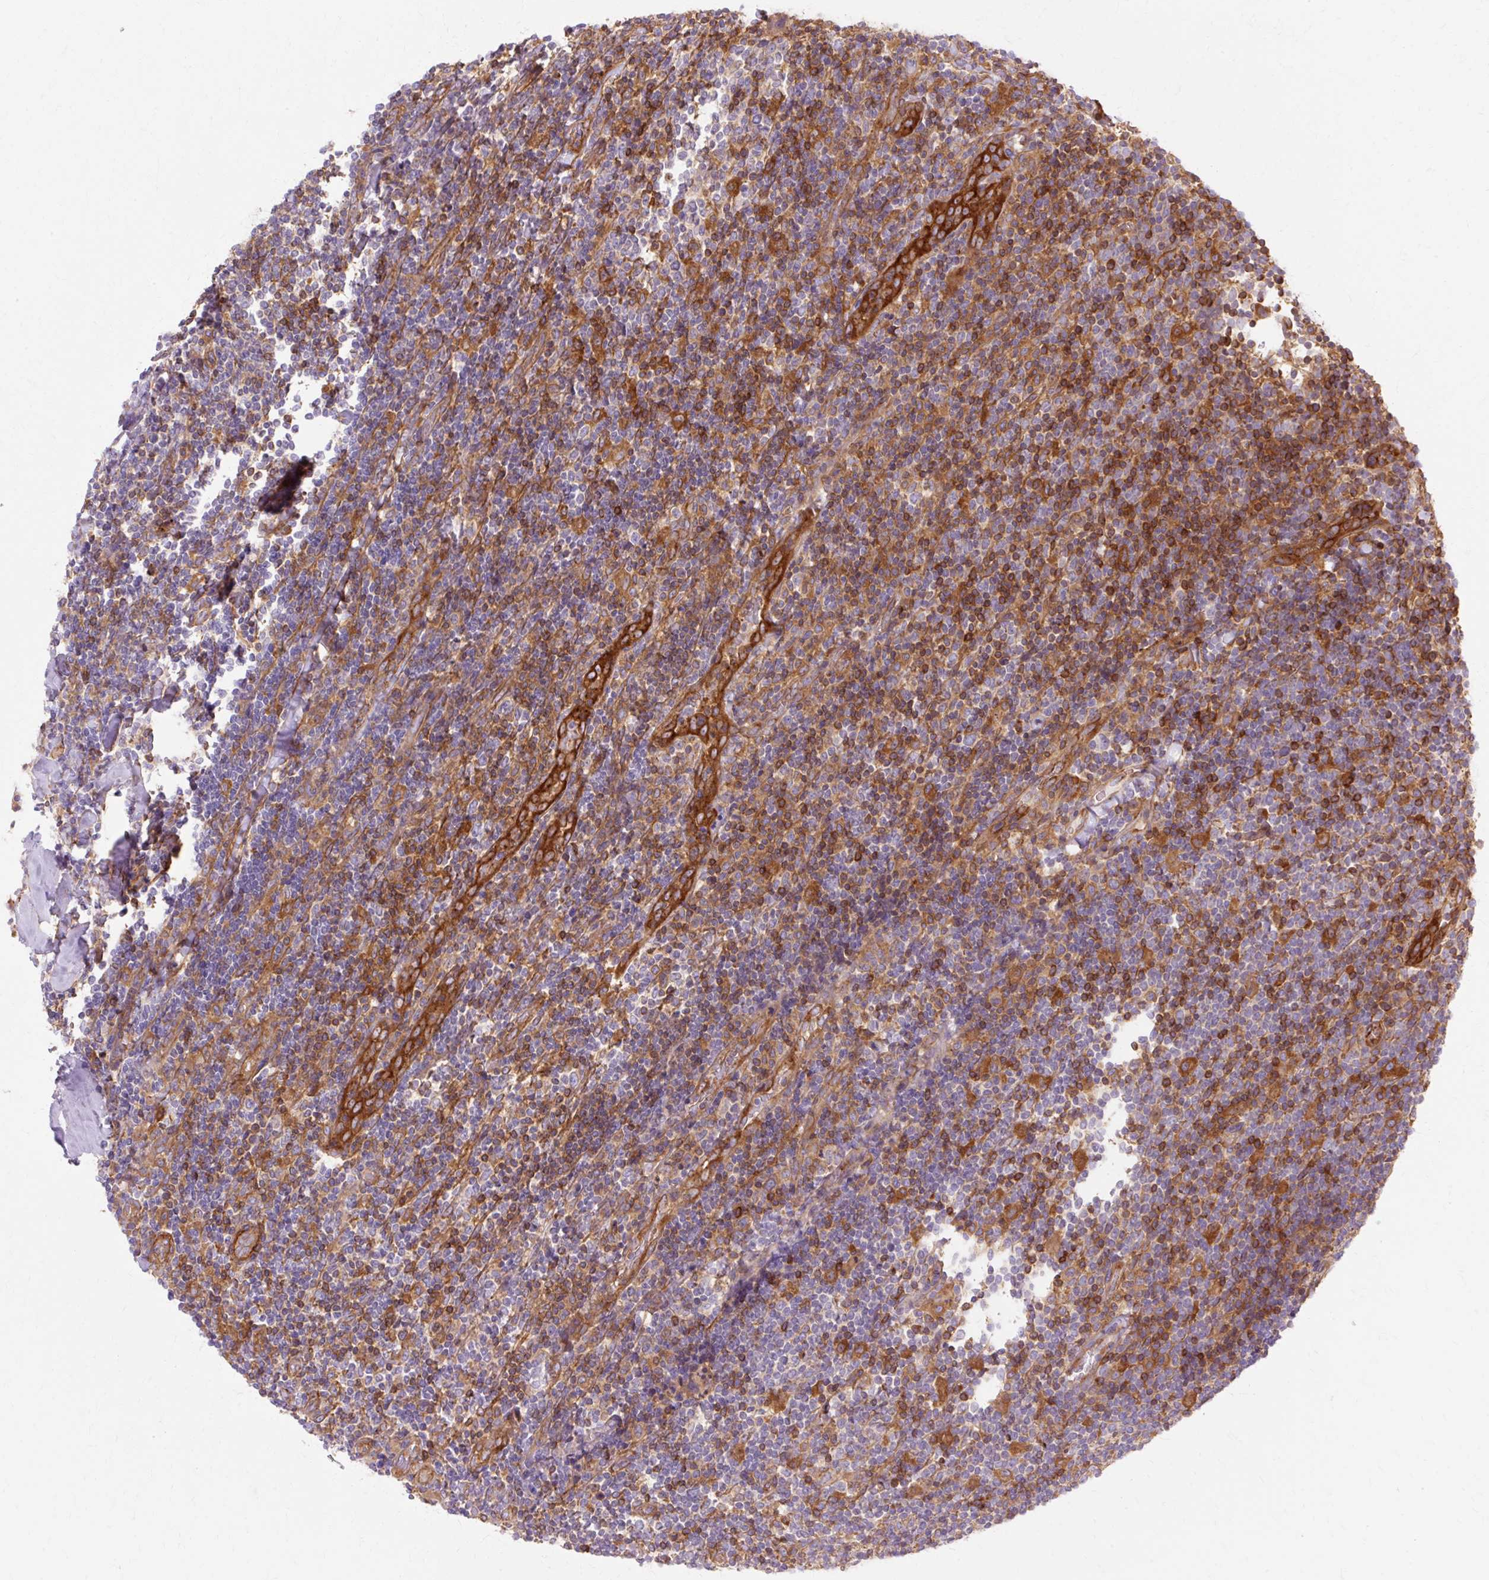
{"staining": {"intensity": "negative", "quantity": "none", "location": "none"}, "tissue": "lymphoma", "cell_type": "Tumor cells", "image_type": "cancer", "snomed": [{"axis": "morphology", "description": "Malignant lymphoma, non-Hodgkin's type, Low grade"}, {"axis": "topography", "description": "Lymph node"}], "caption": "Immunohistochemical staining of low-grade malignant lymphoma, non-Hodgkin's type reveals no significant positivity in tumor cells.", "gene": "TBC1D2B", "patient": {"sex": "male", "age": 52}}